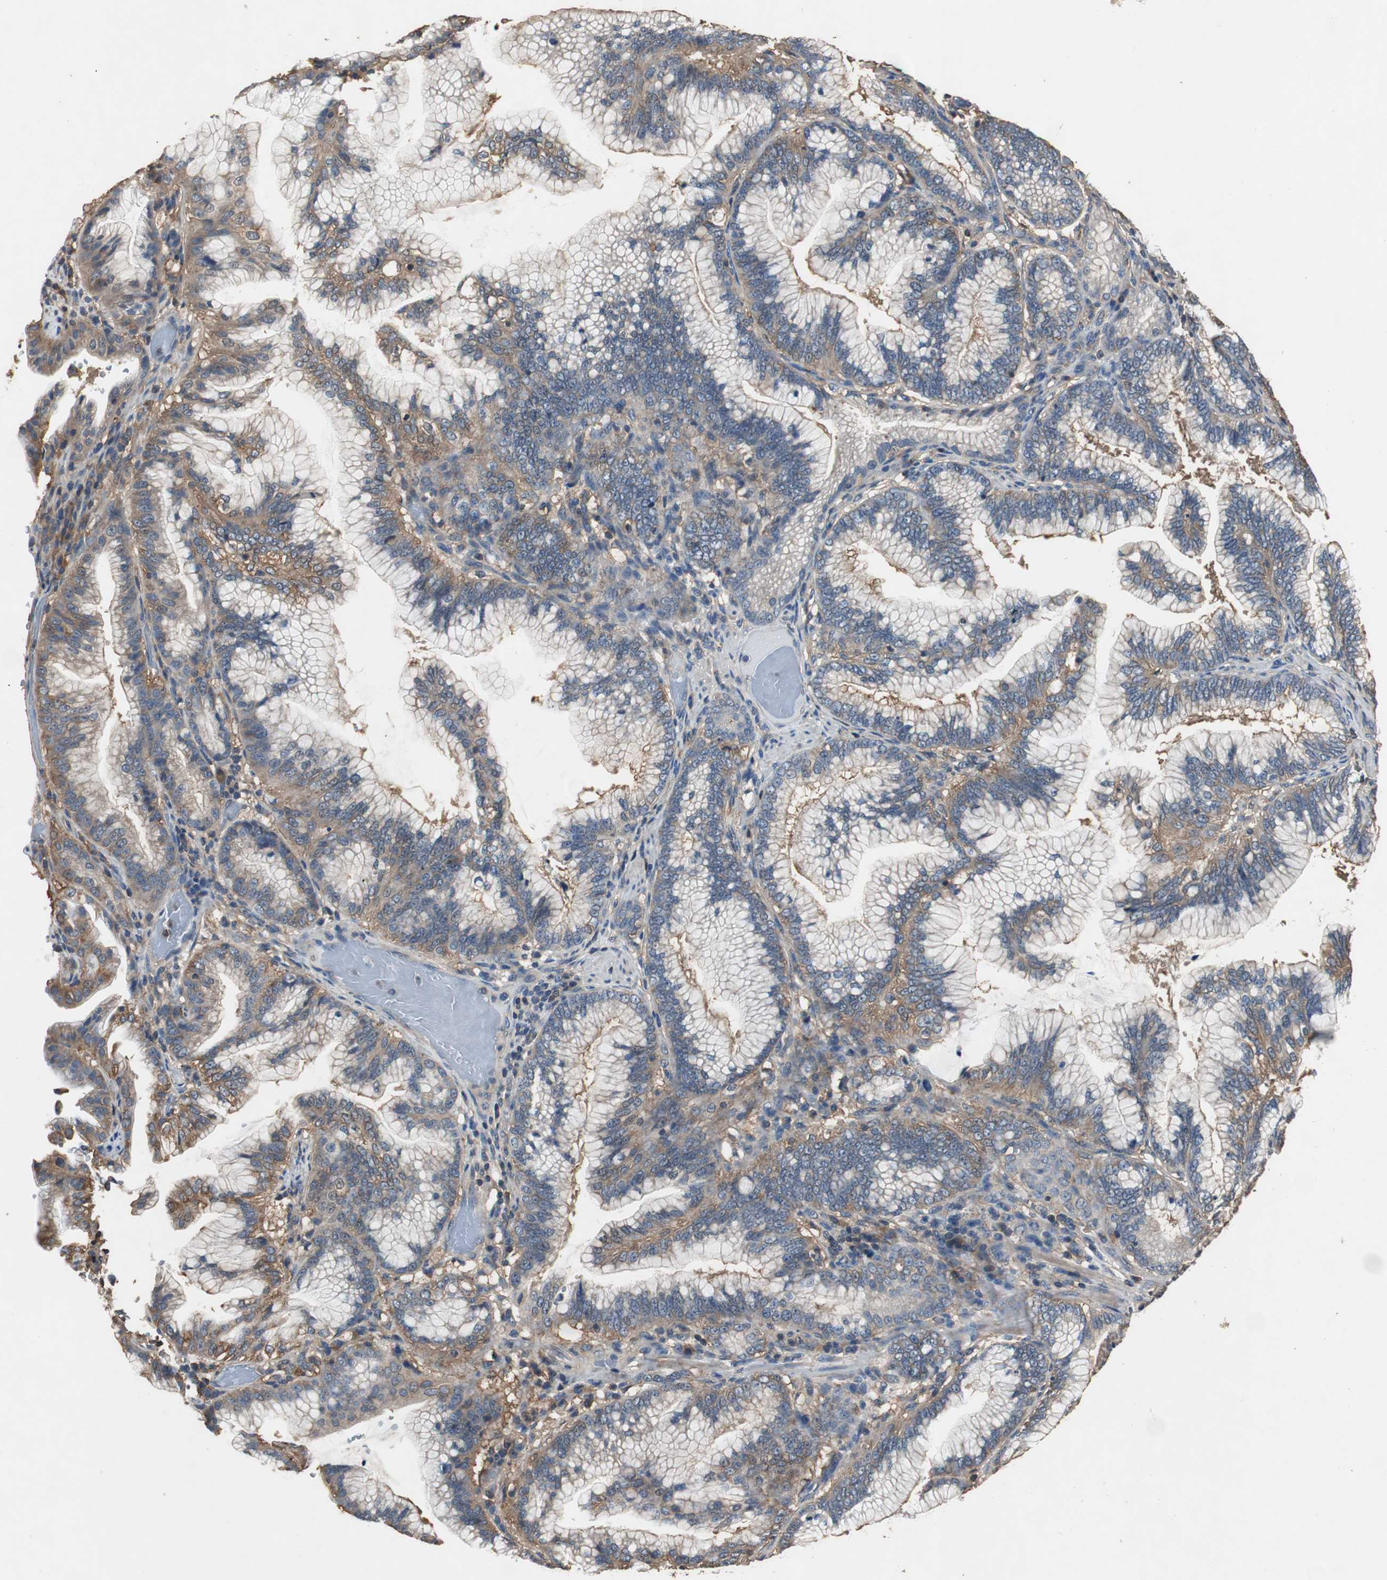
{"staining": {"intensity": "moderate", "quantity": "25%-75%", "location": "cytoplasmic/membranous"}, "tissue": "pancreatic cancer", "cell_type": "Tumor cells", "image_type": "cancer", "snomed": [{"axis": "morphology", "description": "Adenocarcinoma, NOS"}, {"axis": "topography", "description": "Pancreas"}], "caption": "Protein expression analysis of pancreatic cancer displays moderate cytoplasmic/membranous positivity in about 25%-75% of tumor cells.", "gene": "TNFRSF14", "patient": {"sex": "female", "age": 64}}